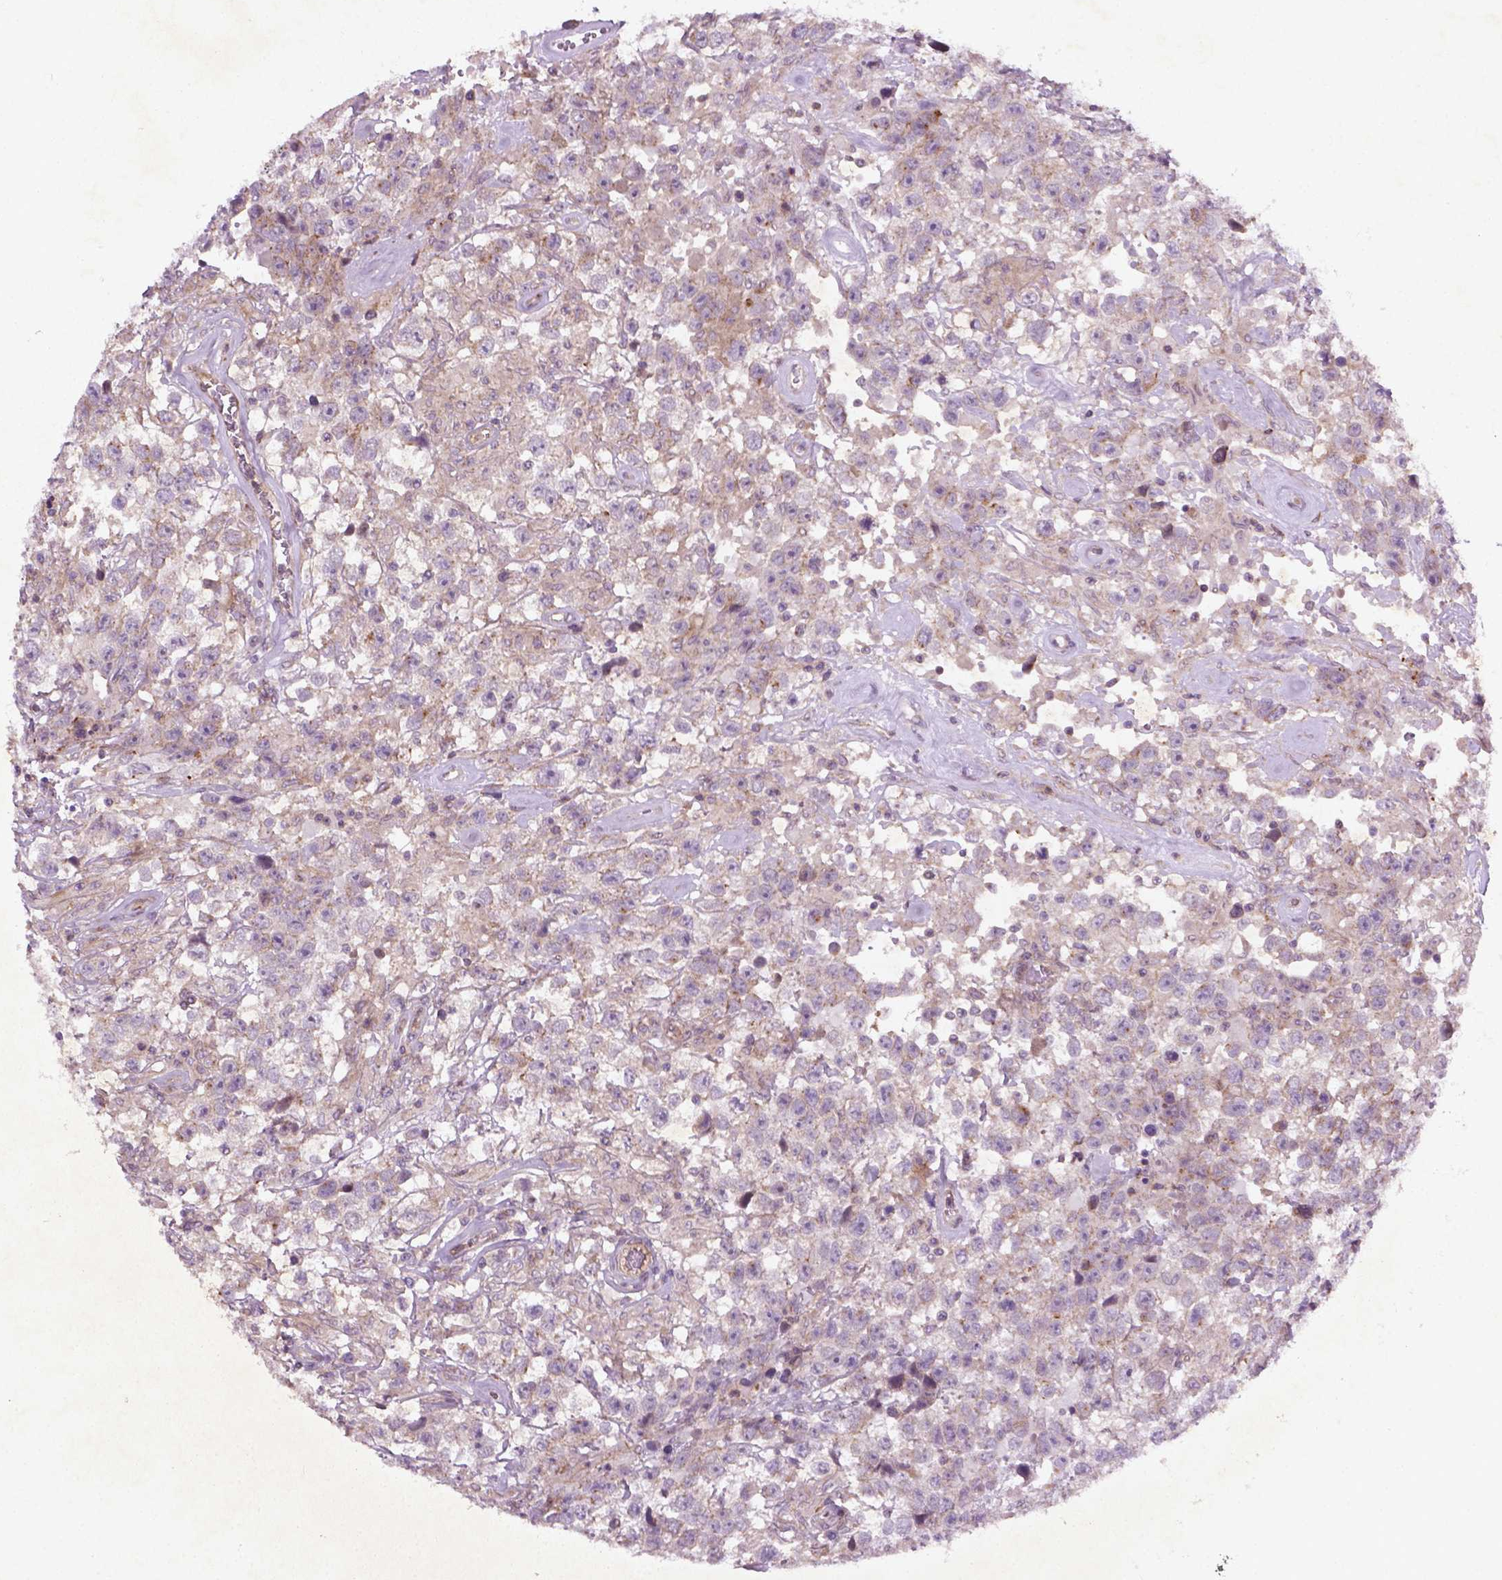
{"staining": {"intensity": "weak", "quantity": "<25%", "location": "cytoplasmic/membranous"}, "tissue": "testis cancer", "cell_type": "Tumor cells", "image_type": "cancer", "snomed": [{"axis": "morphology", "description": "Seminoma, NOS"}, {"axis": "topography", "description": "Testis"}], "caption": "Testis cancer stained for a protein using immunohistochemistry (IHC) shows no expression tumor cells.", "gene": "TCHP", "patient": {"sex": "male", "age": 43}}